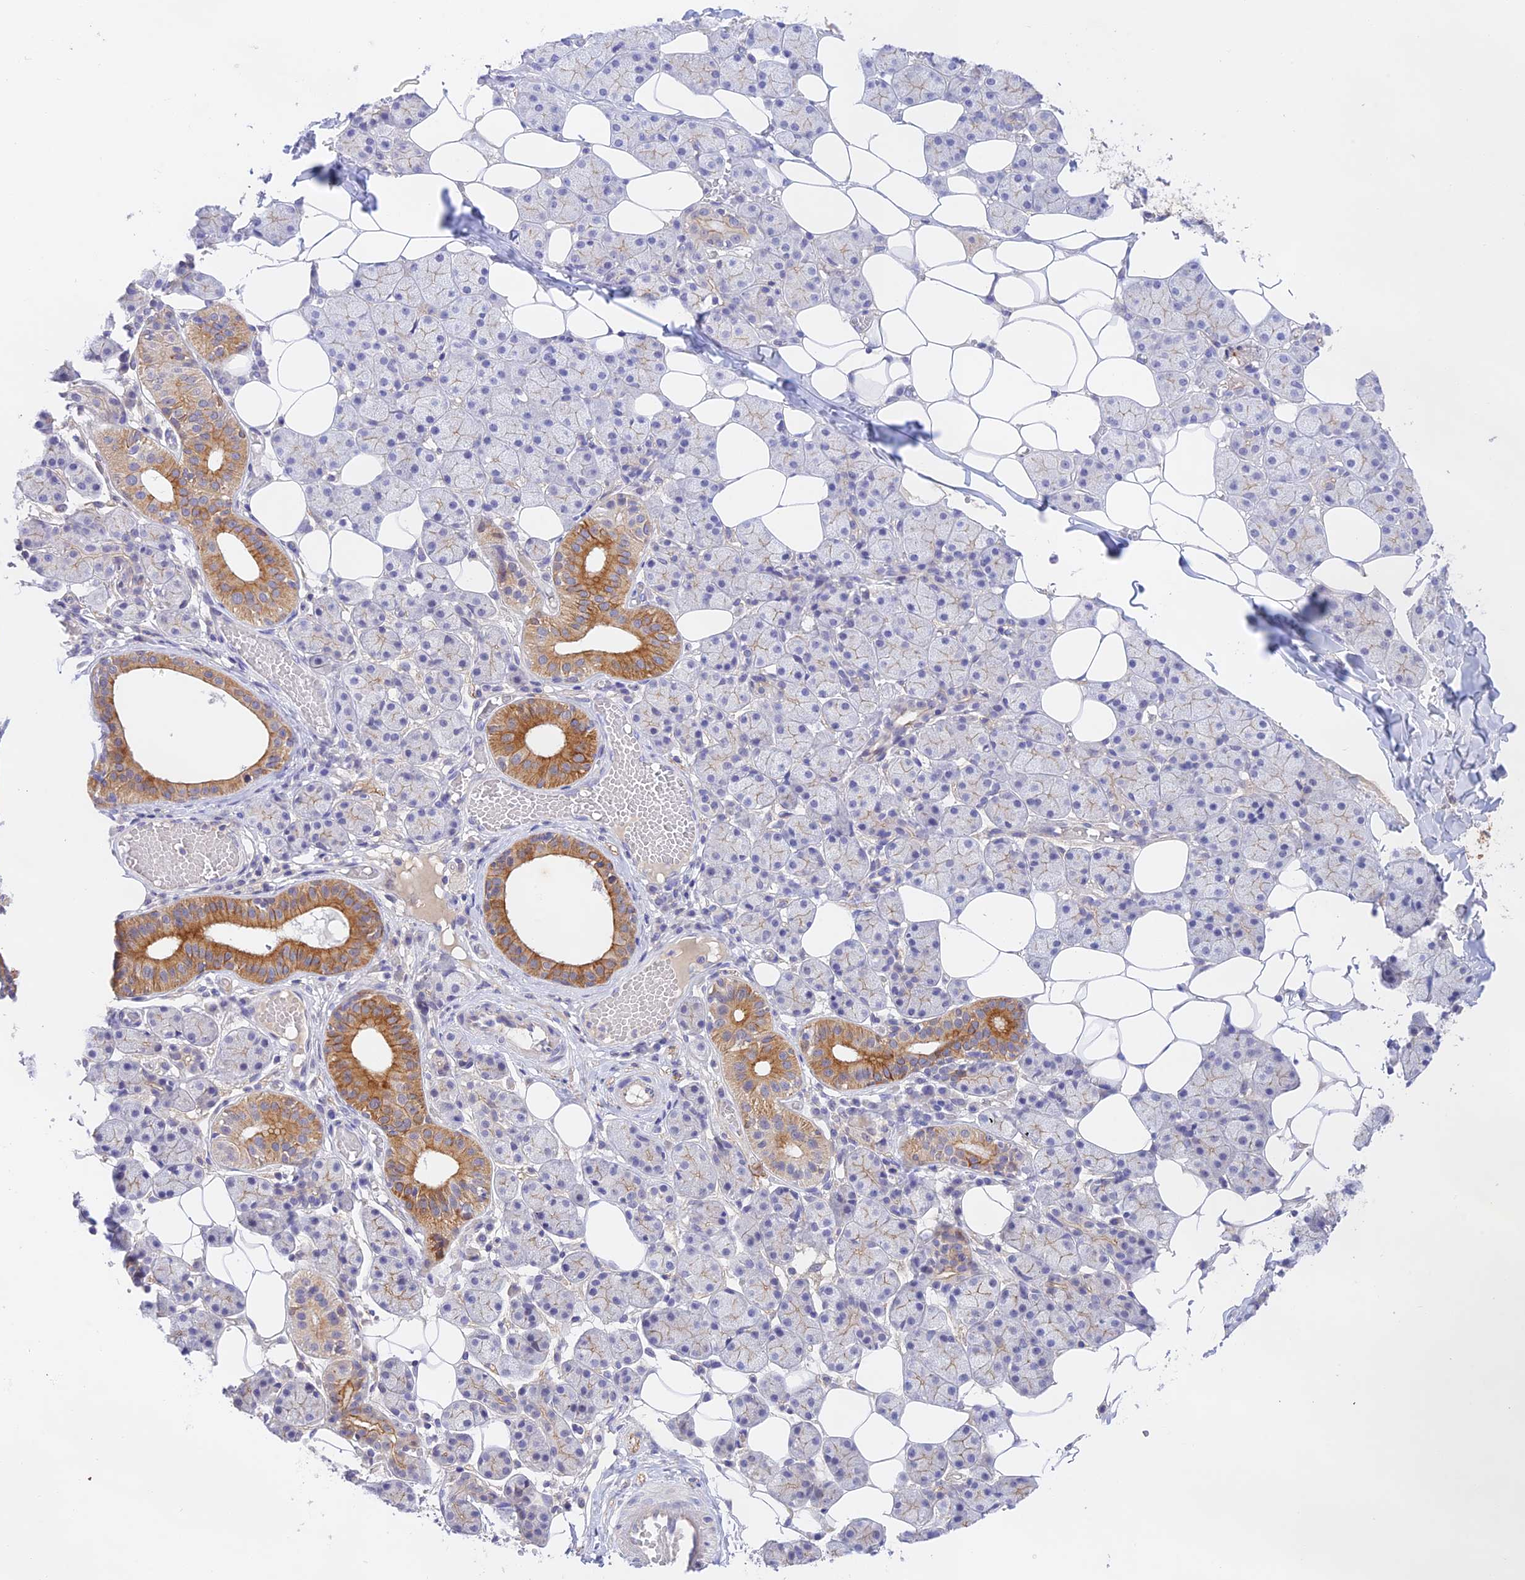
{"staining": {"intensity": "moderate", "quantity": "<25%", "location": "cytoplasmic/membranous"}, "tissue": "salivary gland", "cell_type": "Glandular cells", "image_type": "normal", "snomed": [{"axis": "morphology", "description": "Normal tissue, NOS"}, {"axis": "topography", "description": "Salivary gland"}], "caption": "Immunohistochemical staining of unremarkable salivary gland displays low levels of moderate cytoplasmic/membranous positivity in approximately <25% of glandular cells.", "gene": "CAMSAP3", "patient": {"sex": "female", "age": 33}}